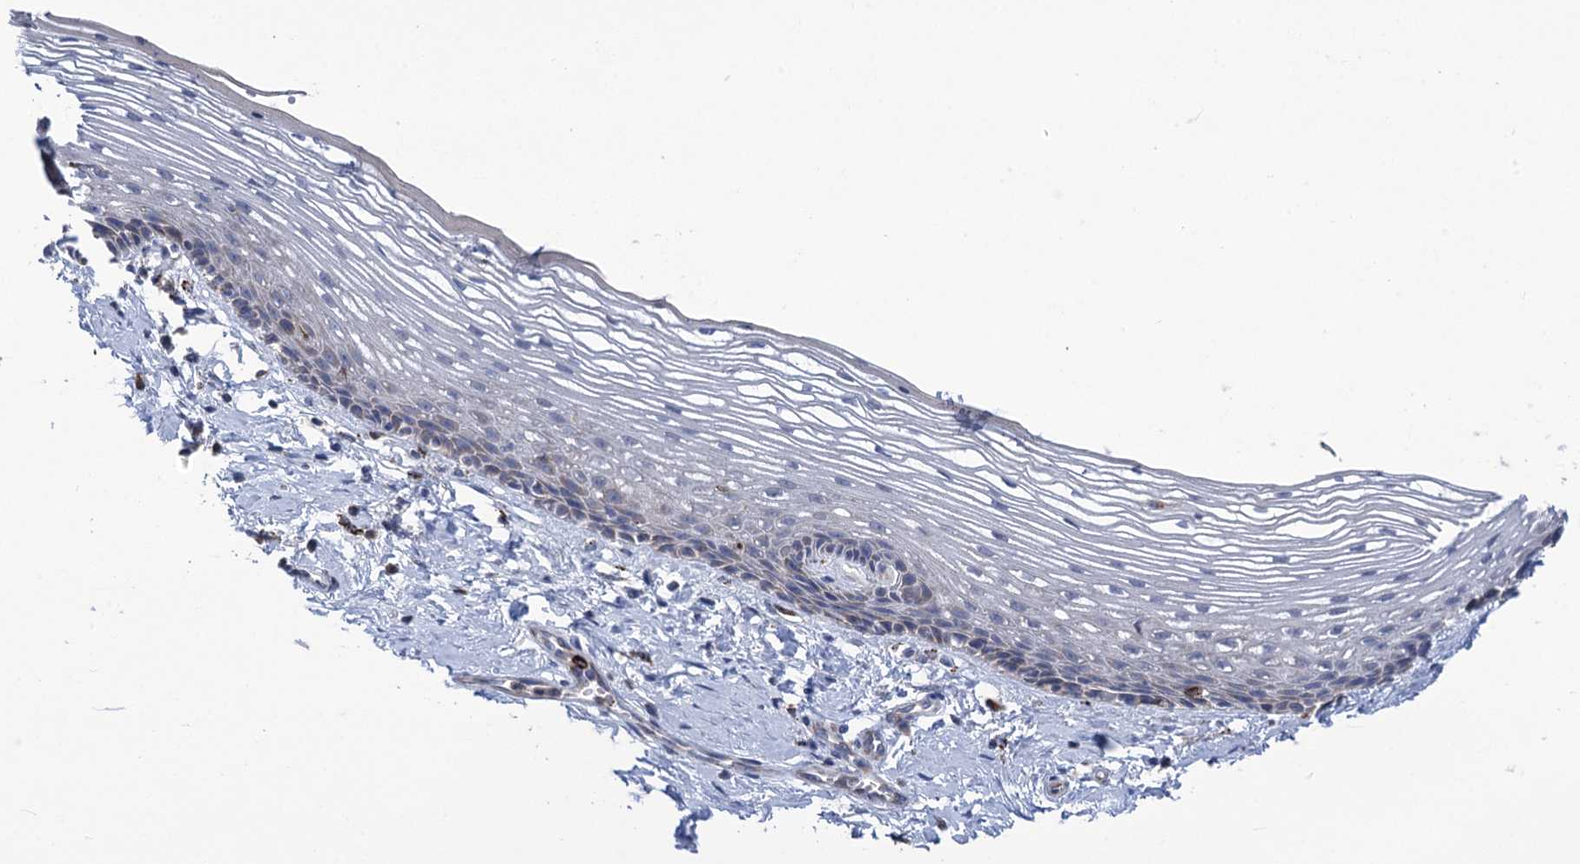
{"staining": {"intensity": "weak", "quantity": "<25%", "location": "cytoplasmic/membranous"}, "tissue": "vagina", "cell_type": "Squamous epithelial cells", "image_type": "normal", "snomed": [{"axis": "morphology", "description": "Normal tissue, NOS"}, {"axis": "topography", "description": "Vagina"}], "caption": "Immunohistochemistry image of normal human vagina stained for a protein (brown), which exhibits no staining in squamous epithelial cells. (DAB (3,3'-diaminobenzidine) IHC, high magnification).", "gene": "ANKS3", "patient": {"sex": "female", "age": 46}}